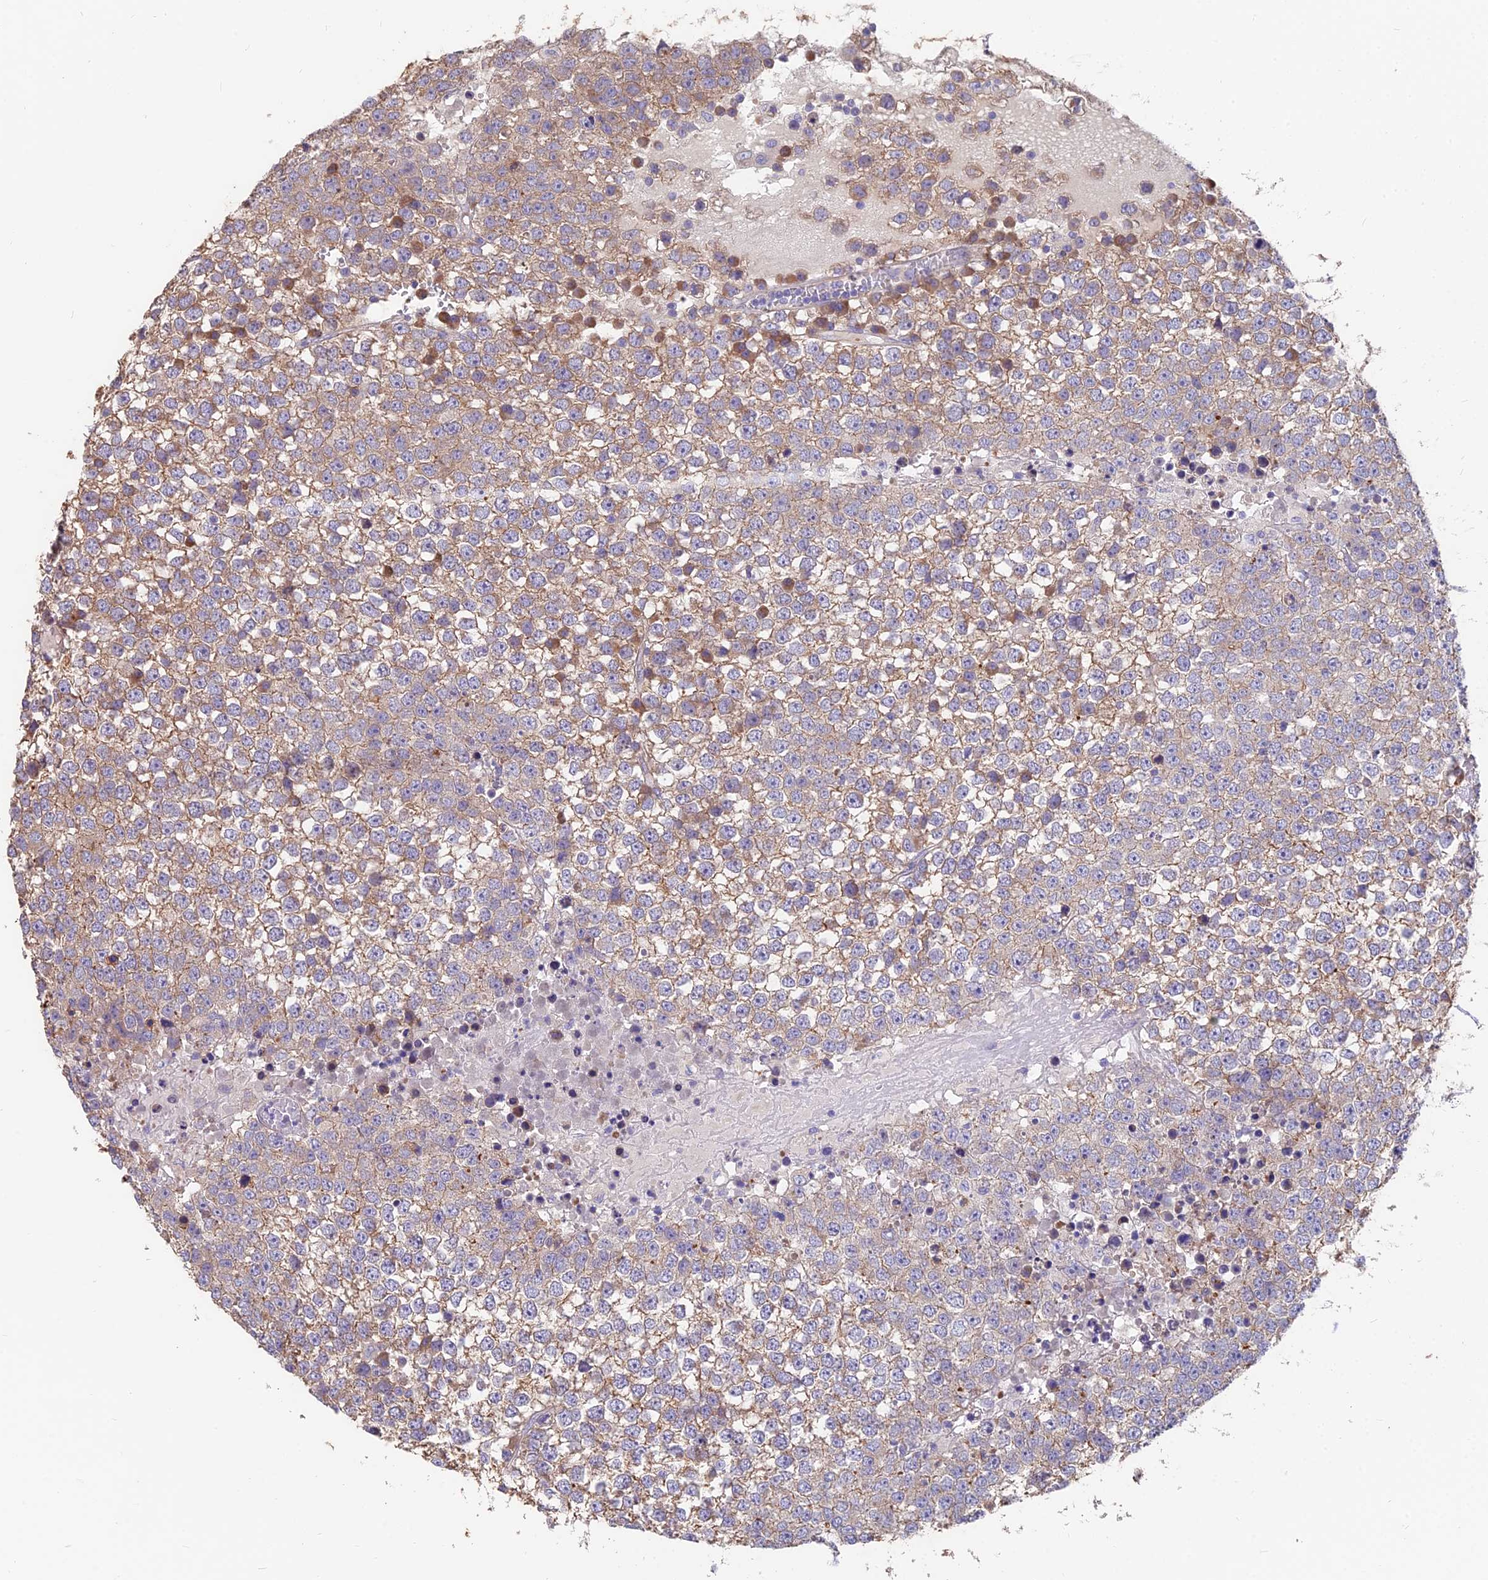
{"staining": {"intensity": "moderate", "quantity": "25%-75%", "location": "cytoplasmic/membranous"}, "tissue": "testis cancer", "cell_type": "Tumor cells", "image_type": "cancer", "snomed": [{"axis": "morphology", "description": "Seminoma, NOS"}, {"axis": "topography", "description": "Testis"}], "caption": "Brown immunohistochemical staining in human seminoma (testis) reveals moderate cytoplasmic/membranous expression in about 25%-75% of tumor cells. Using DAB (3,3'-diaminobenzidine) (brown) and hematoxylin (blue) stains, captured at high magnification using brightfield microscopy.", "gene": "FAM168B", "patient": {"sex": "male", "age": 65}}